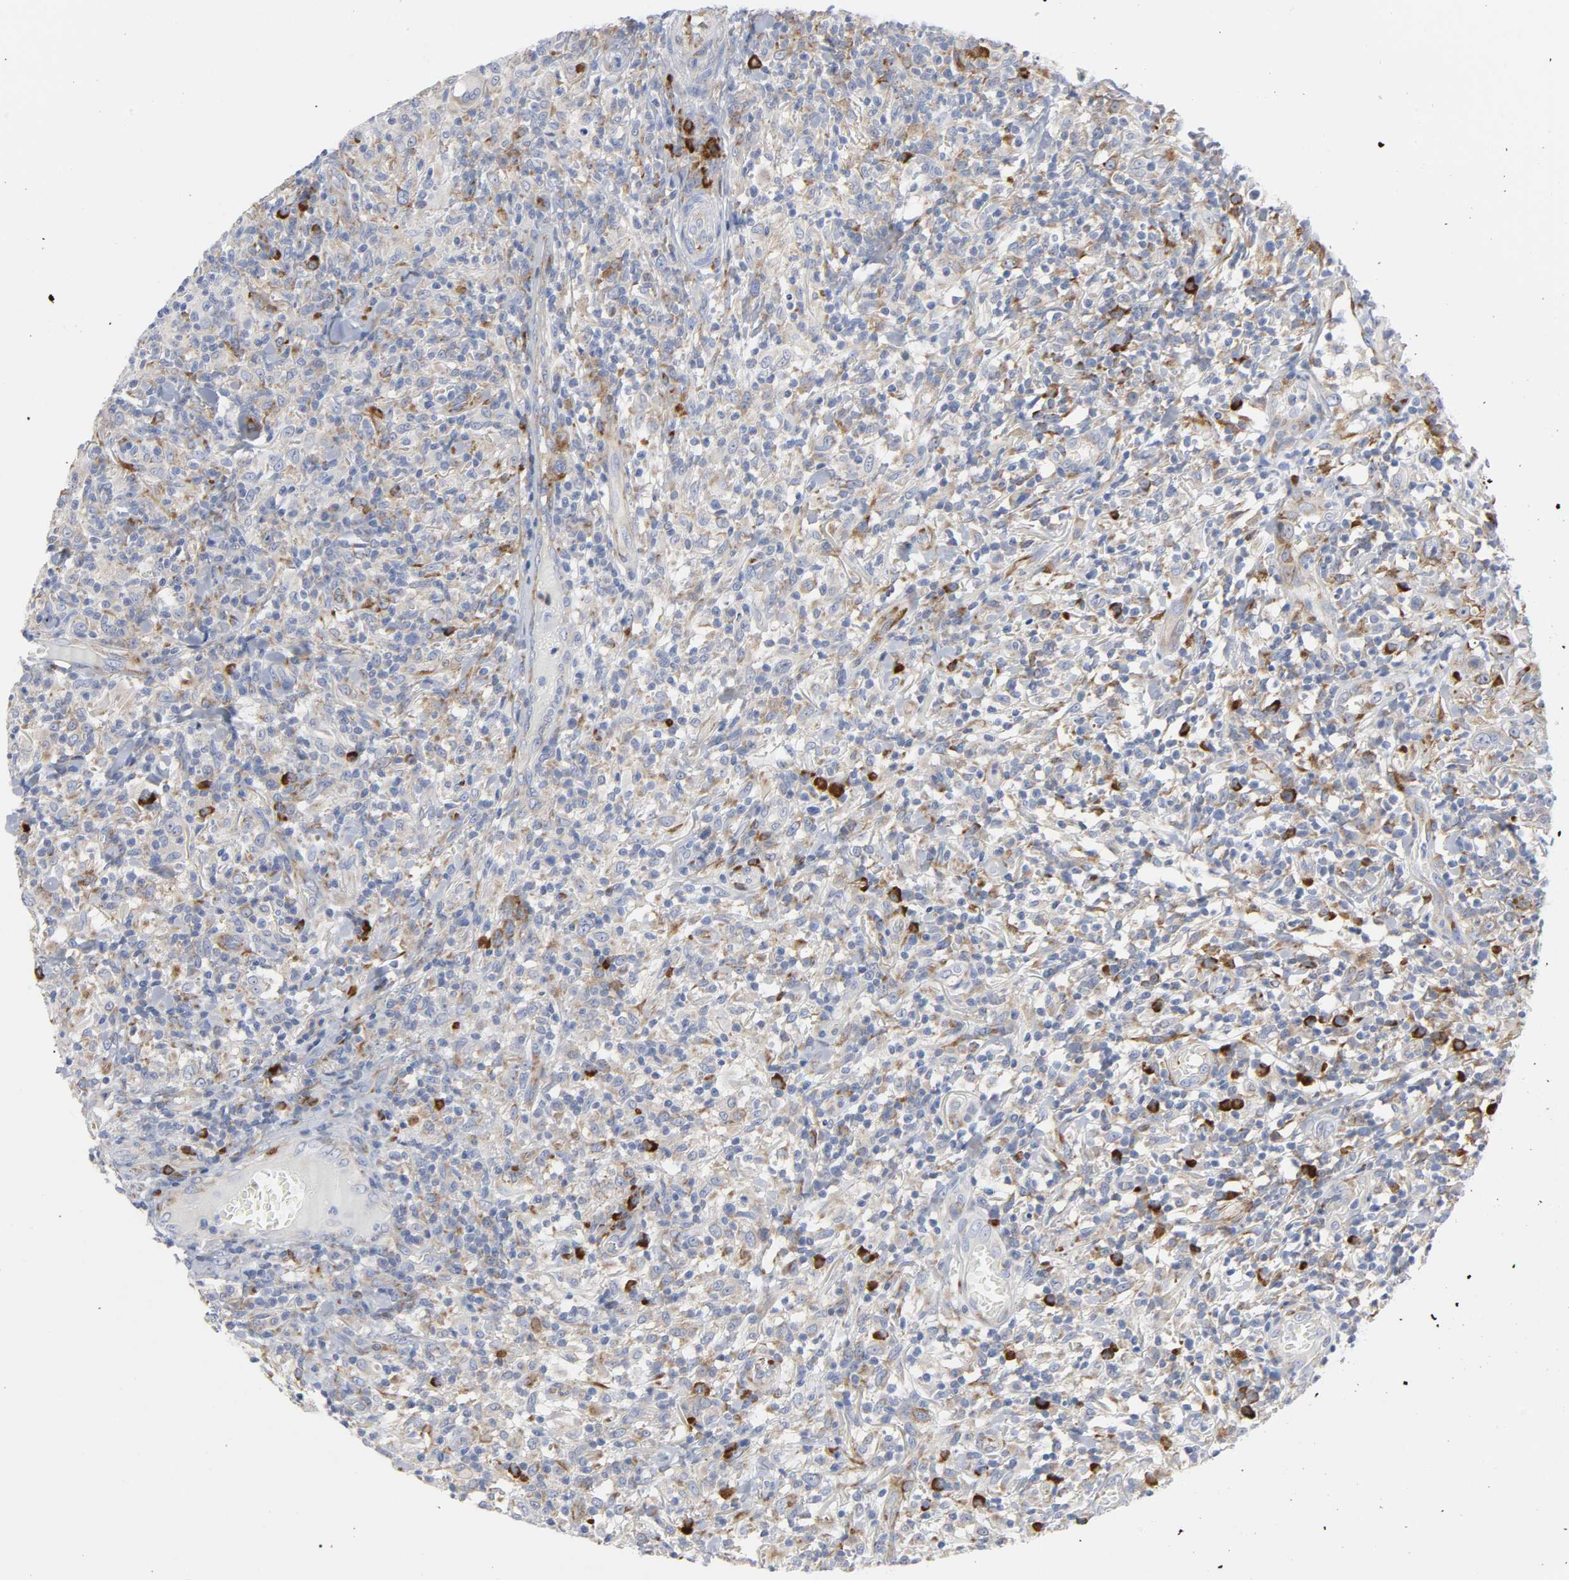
{"staining": {"intensity": "moderate", "quantity": ">75%", "location": "cytoplasmic/membranous"}, "tissue": "thyroid cancer", "cell_type": "Tumor cells", "image_type": "cancer", "snomed": [{"axis": "morphology", "description": "Carcinoma, NOS"}, {"axis": "topography", "description": "Thyroid gland"}], "caption": "The histopathology image reveals a brown stain indicating the presence of a protein in the cytoplasmic/membranous of tumor cells in thyroid cancer (carcinoma).", "gene": "REL", "patient": {"sex": "female", "age": 77}}